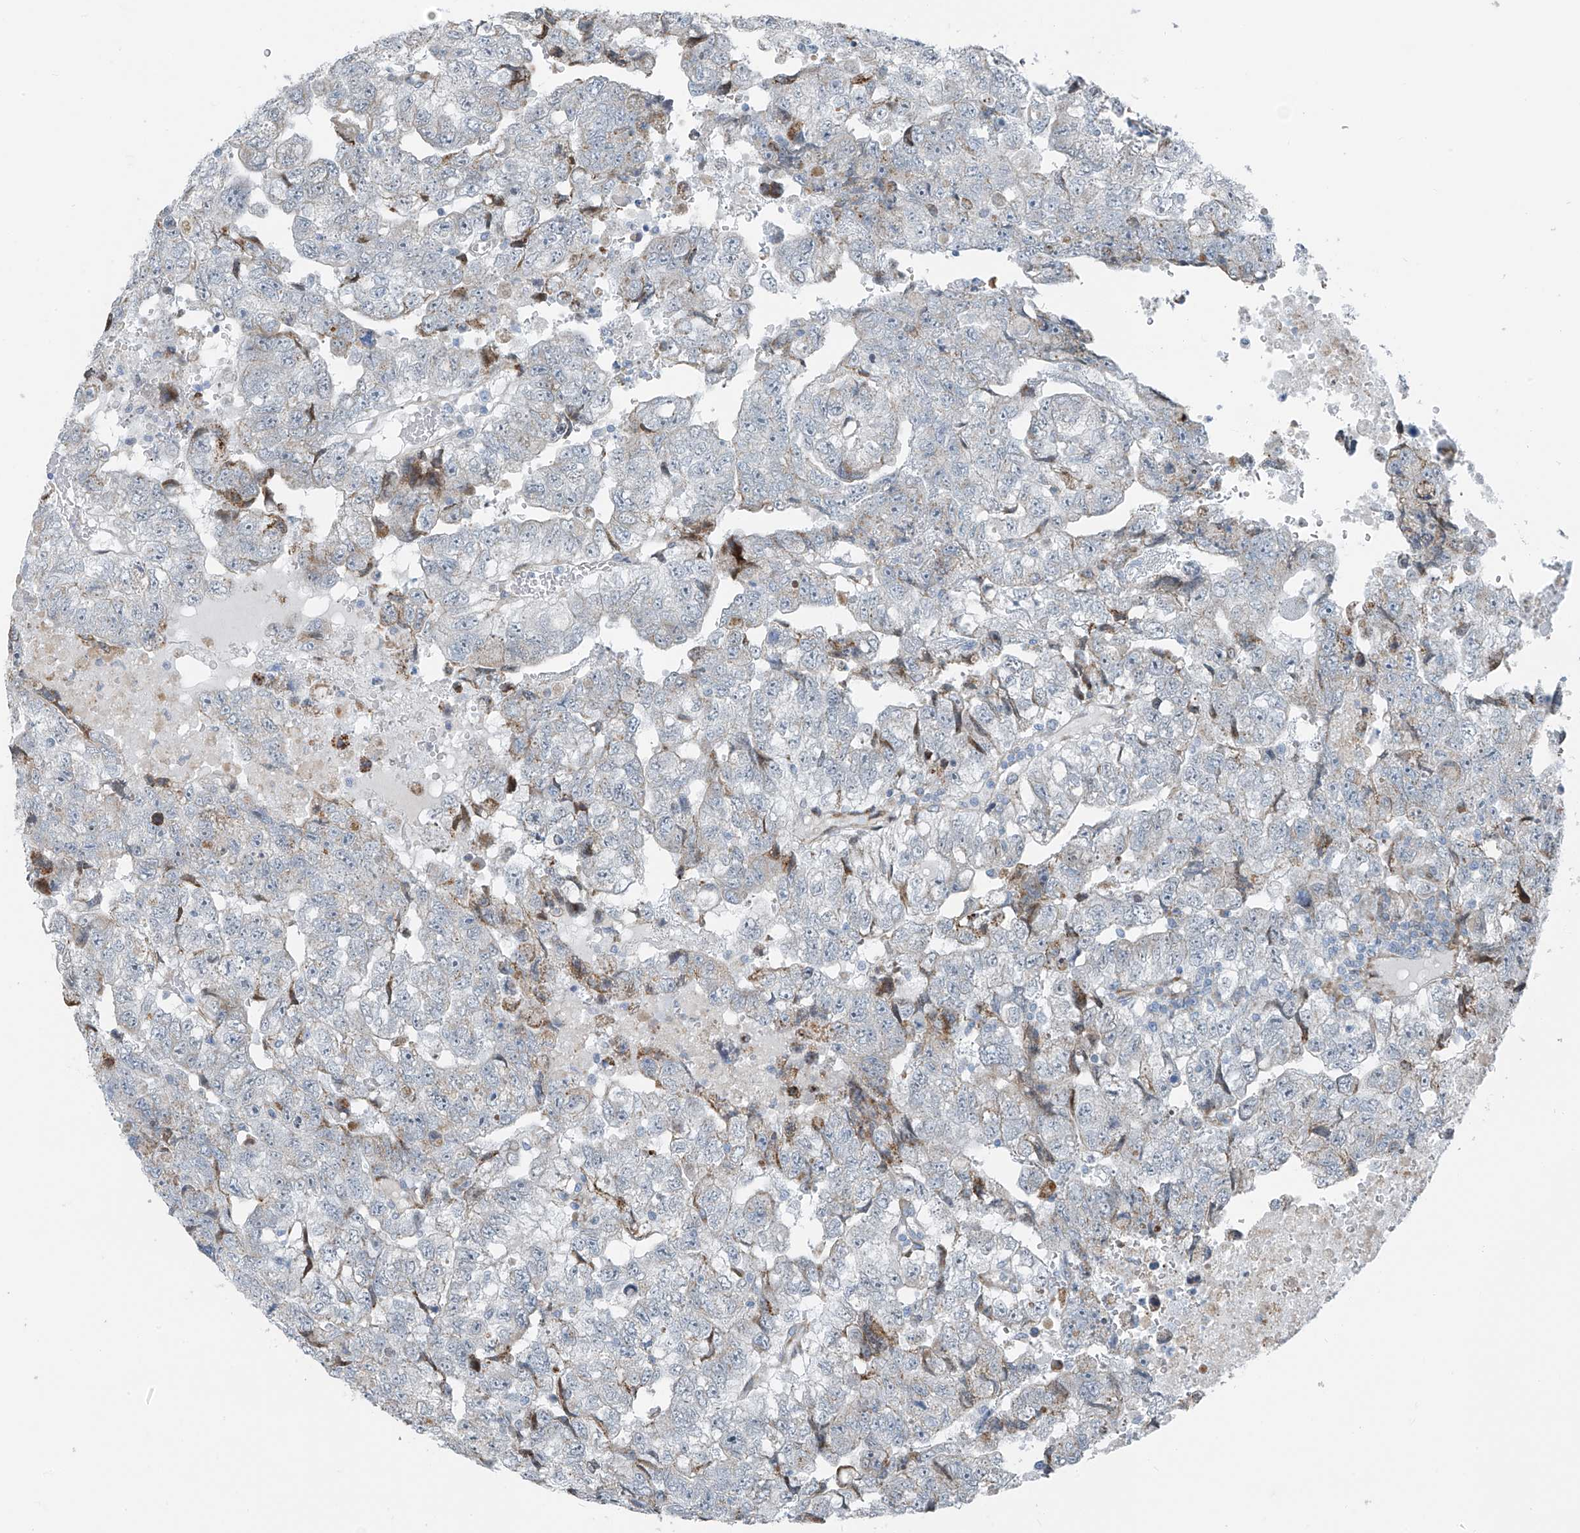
{"staining": {"intensity": "negative", "quantity": "none", "location": "none"}, "tissue": "testis cancer", "cell_type": "Tumor cells", "image_type": "cancer", "snomed": [{"axis": "morphology", "description": "Carcinoma, Embryonal, NOS"}, {"axis": "topography", "description": "Testis"}], "caption": "A high-resolution micrograph shows immunohistochemistry (IHC) staining of testis embryonal carcinoma, which demonstrates no significant positivity in tumor cells. The staining was performed using DAB to visualize the protein expression in brown, while the nuclei were stained in blue with hematoxylin (Magnification: 20x).", "gene": "HIC2", "patient": {"sex": "male", "age": 36}}